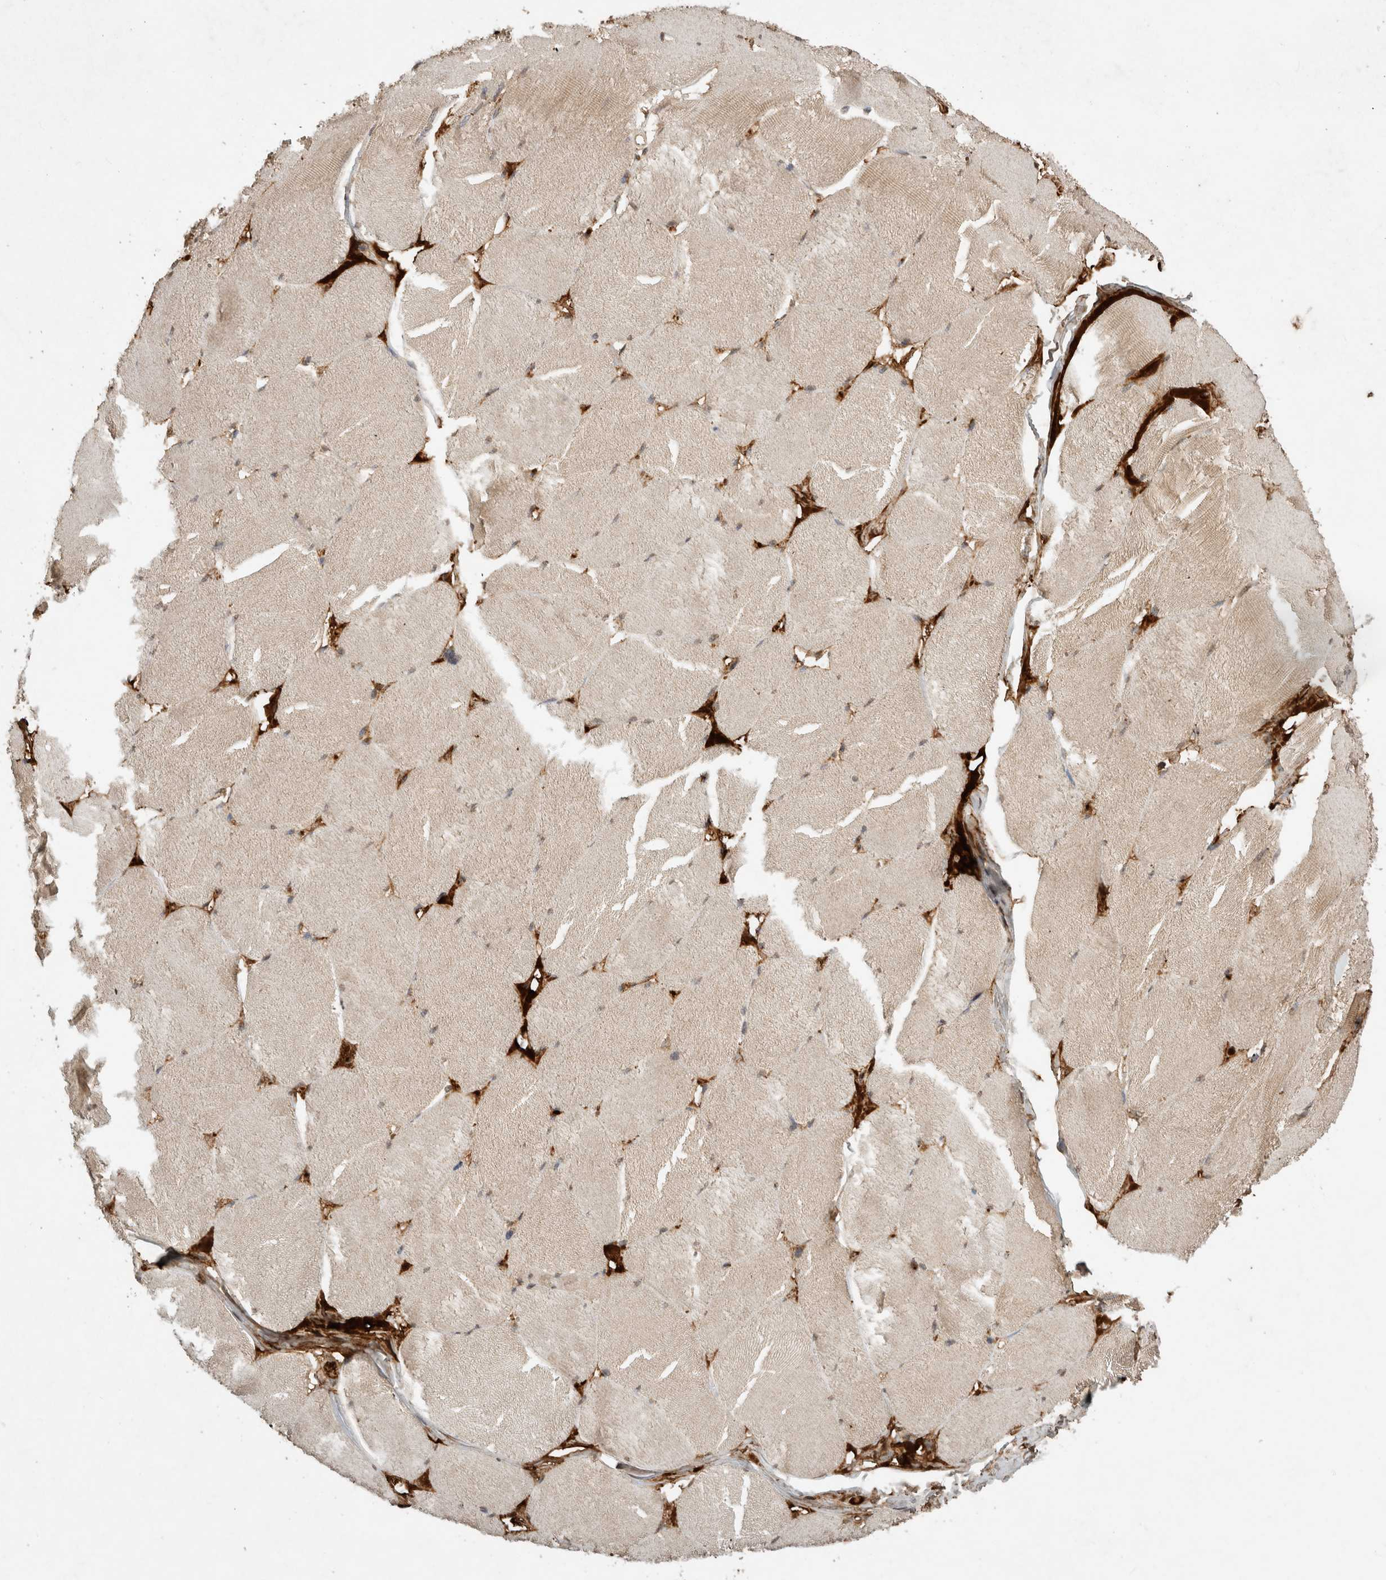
{"staining": {"intensity": "weak", "quantity": "25%-75%", "location": "cytoplasmic/membranous"}, "tissue": "skeletal muscle", "cell_type": "Myocytes", "image_type": "normal", "snomed": [{"axis": "morphology", "description": "Normal tissue, NOS"}, {"axis": "topography", "description": "Skin"}, {"axis": "topography", "description": "Skeletal muscle"}], "caption": "High-power microscopy captured an IHC image of normal skeletal muscle, revealing weak cytoplasmic/membranous positivity in about 25%-75% of myocytes.", "gene": "FAM3A", "patient": {"sex": "male", "age": 83}}